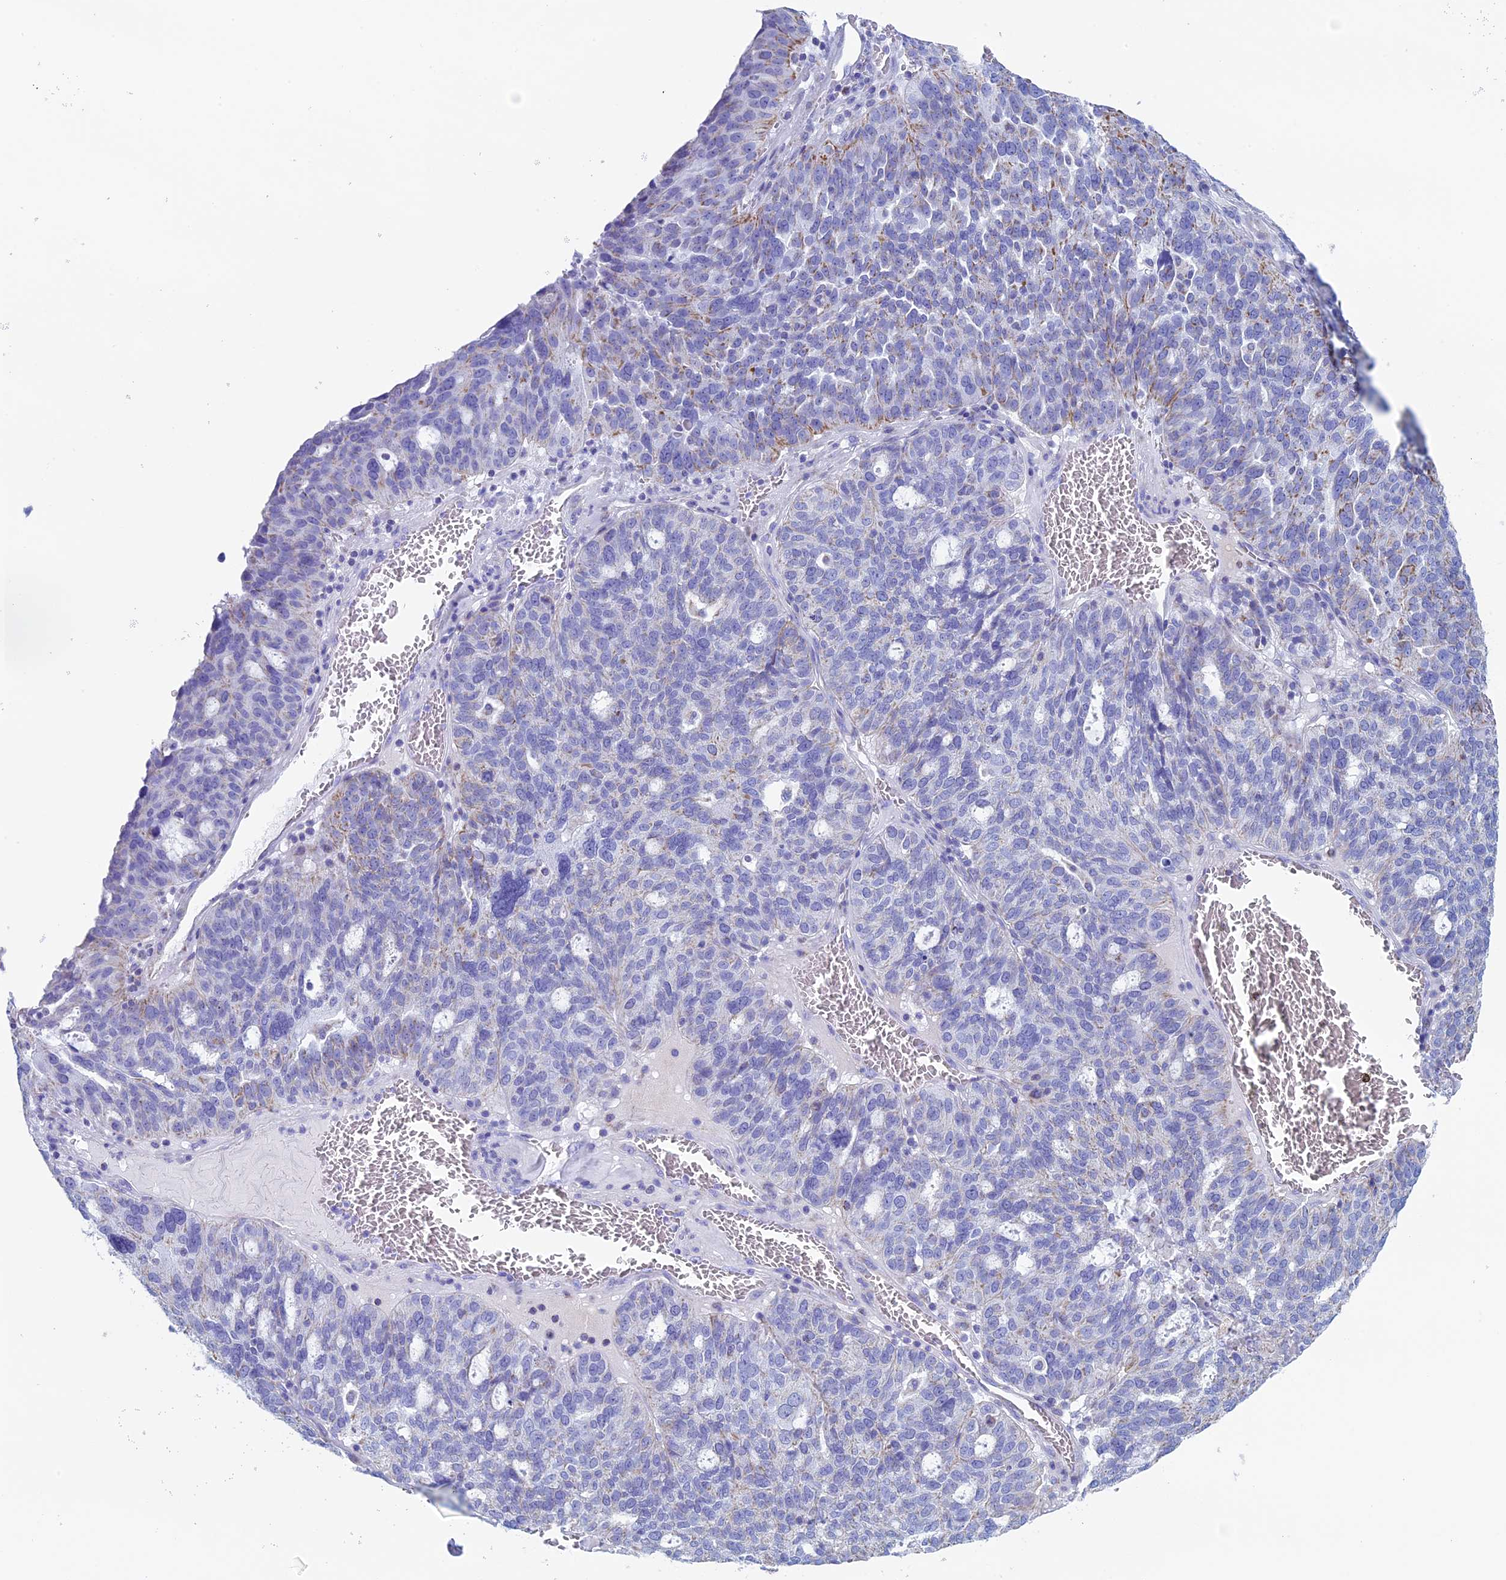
{"staining": {"intensity": "negative", "quantity": "none", "location": "none"}, "tissue": "ovarian cancer", "cell_type": "Tumor cells", "image_type": "cancer", "snomed": [{"axis": "morphology", "description": "Cystadenocarcinoma, serous, NOS"}, {"axis": "topography", "description": "Ovary"}], "caption": "There is no significant positivity in tumor cells of ovarian cancer. (DAB IHC, high magnification).", "gene": "UQCRFS1", "patient": {"sex": "female", "age": 59}}